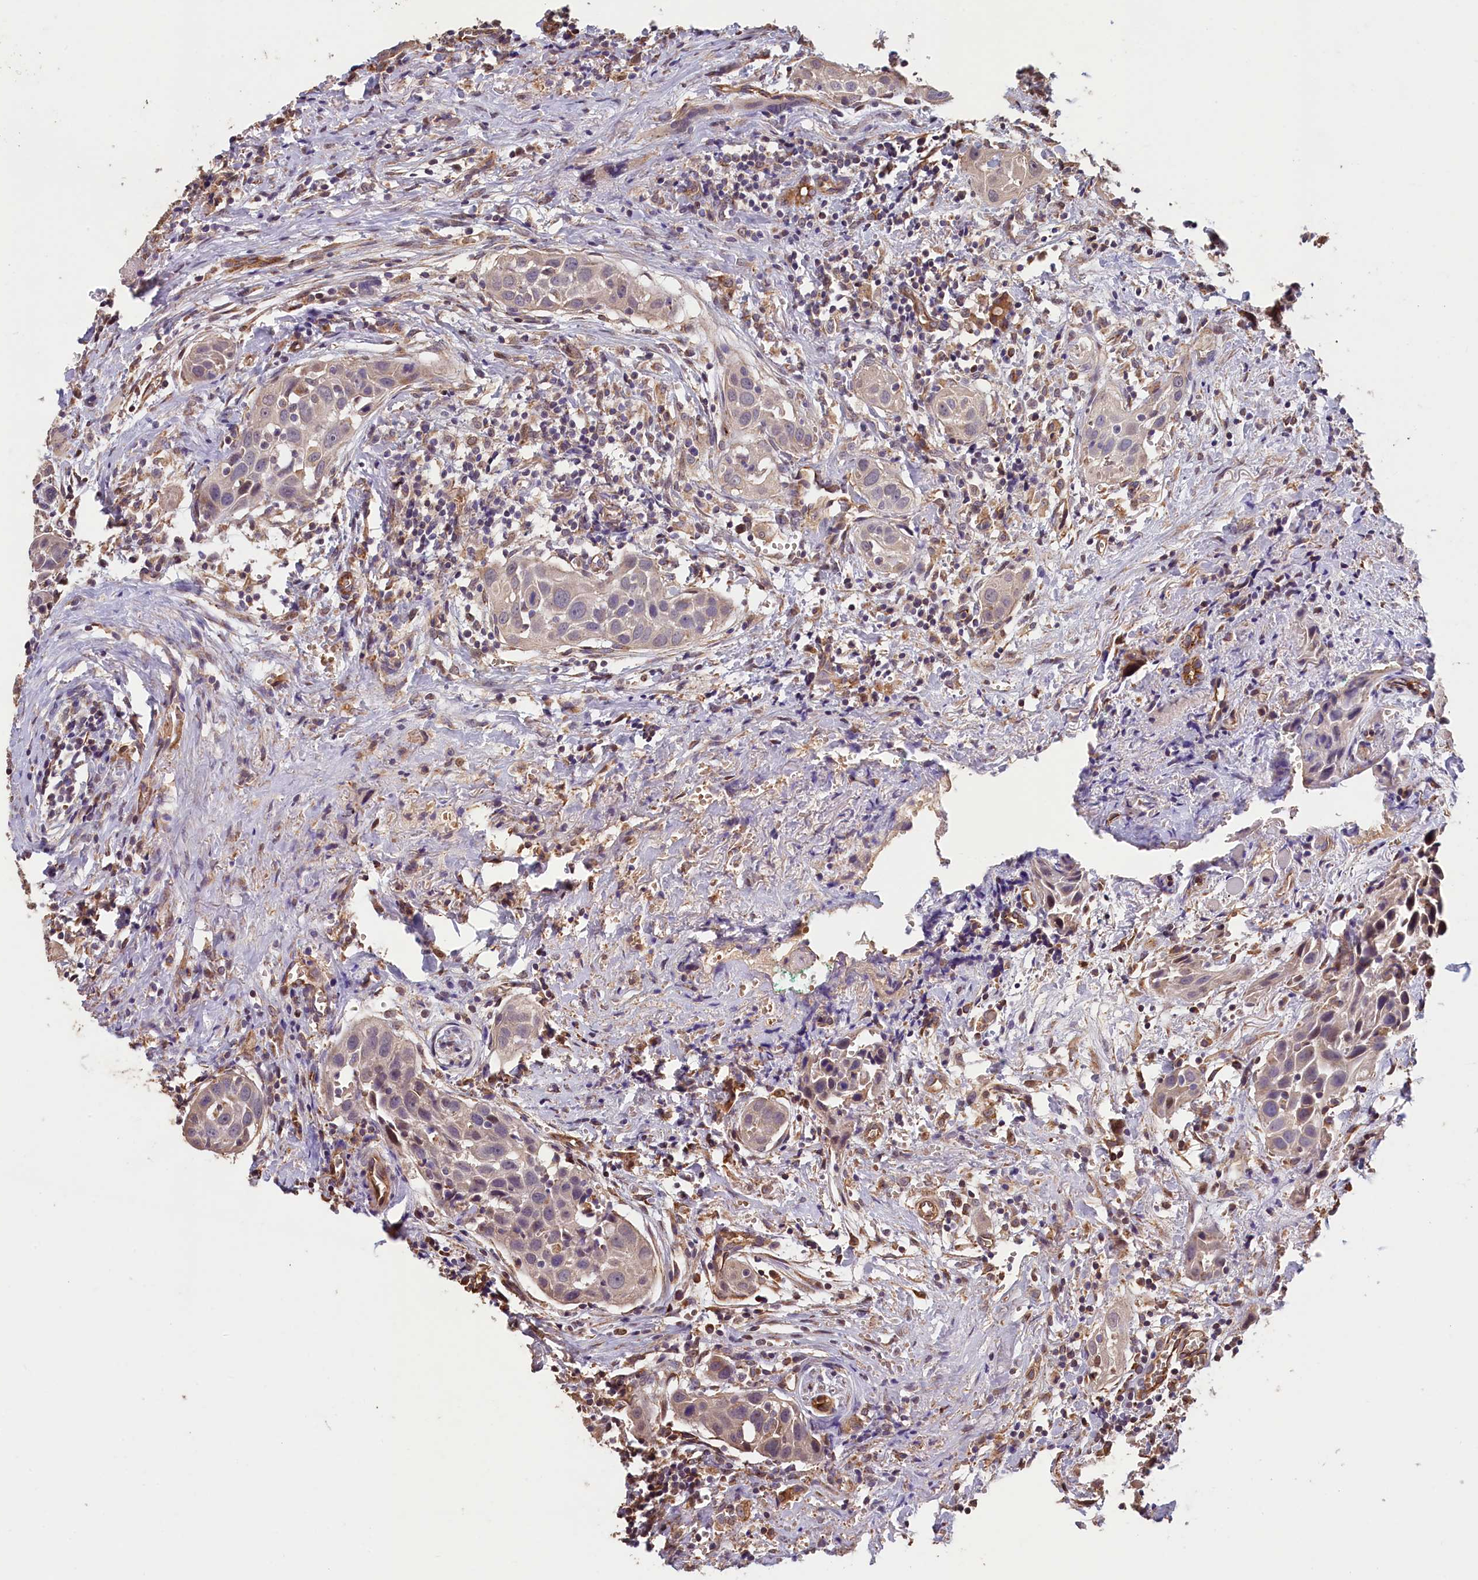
{"staining": {"intensity": "negative", "quantity": "none", "location": "none"}, "tissue": "head and neck cancer", "cell_type": "Tumor cells", "image_type": "cancer", "snomed": [{"axis": "morphology", "description": "Squamous cell carcinoma, NOS"}, {"axis": "topography", "description": "Oral tissue"}, {"axis": "topography", "description": "Head-Neck"}], "caption": "The histopathology image demonstrates no significant staining in tumor cells of head and neck squamous cell carcinoma.", "gene": "ACSBG1", "patient": {"sex": "female", "age": 50}}